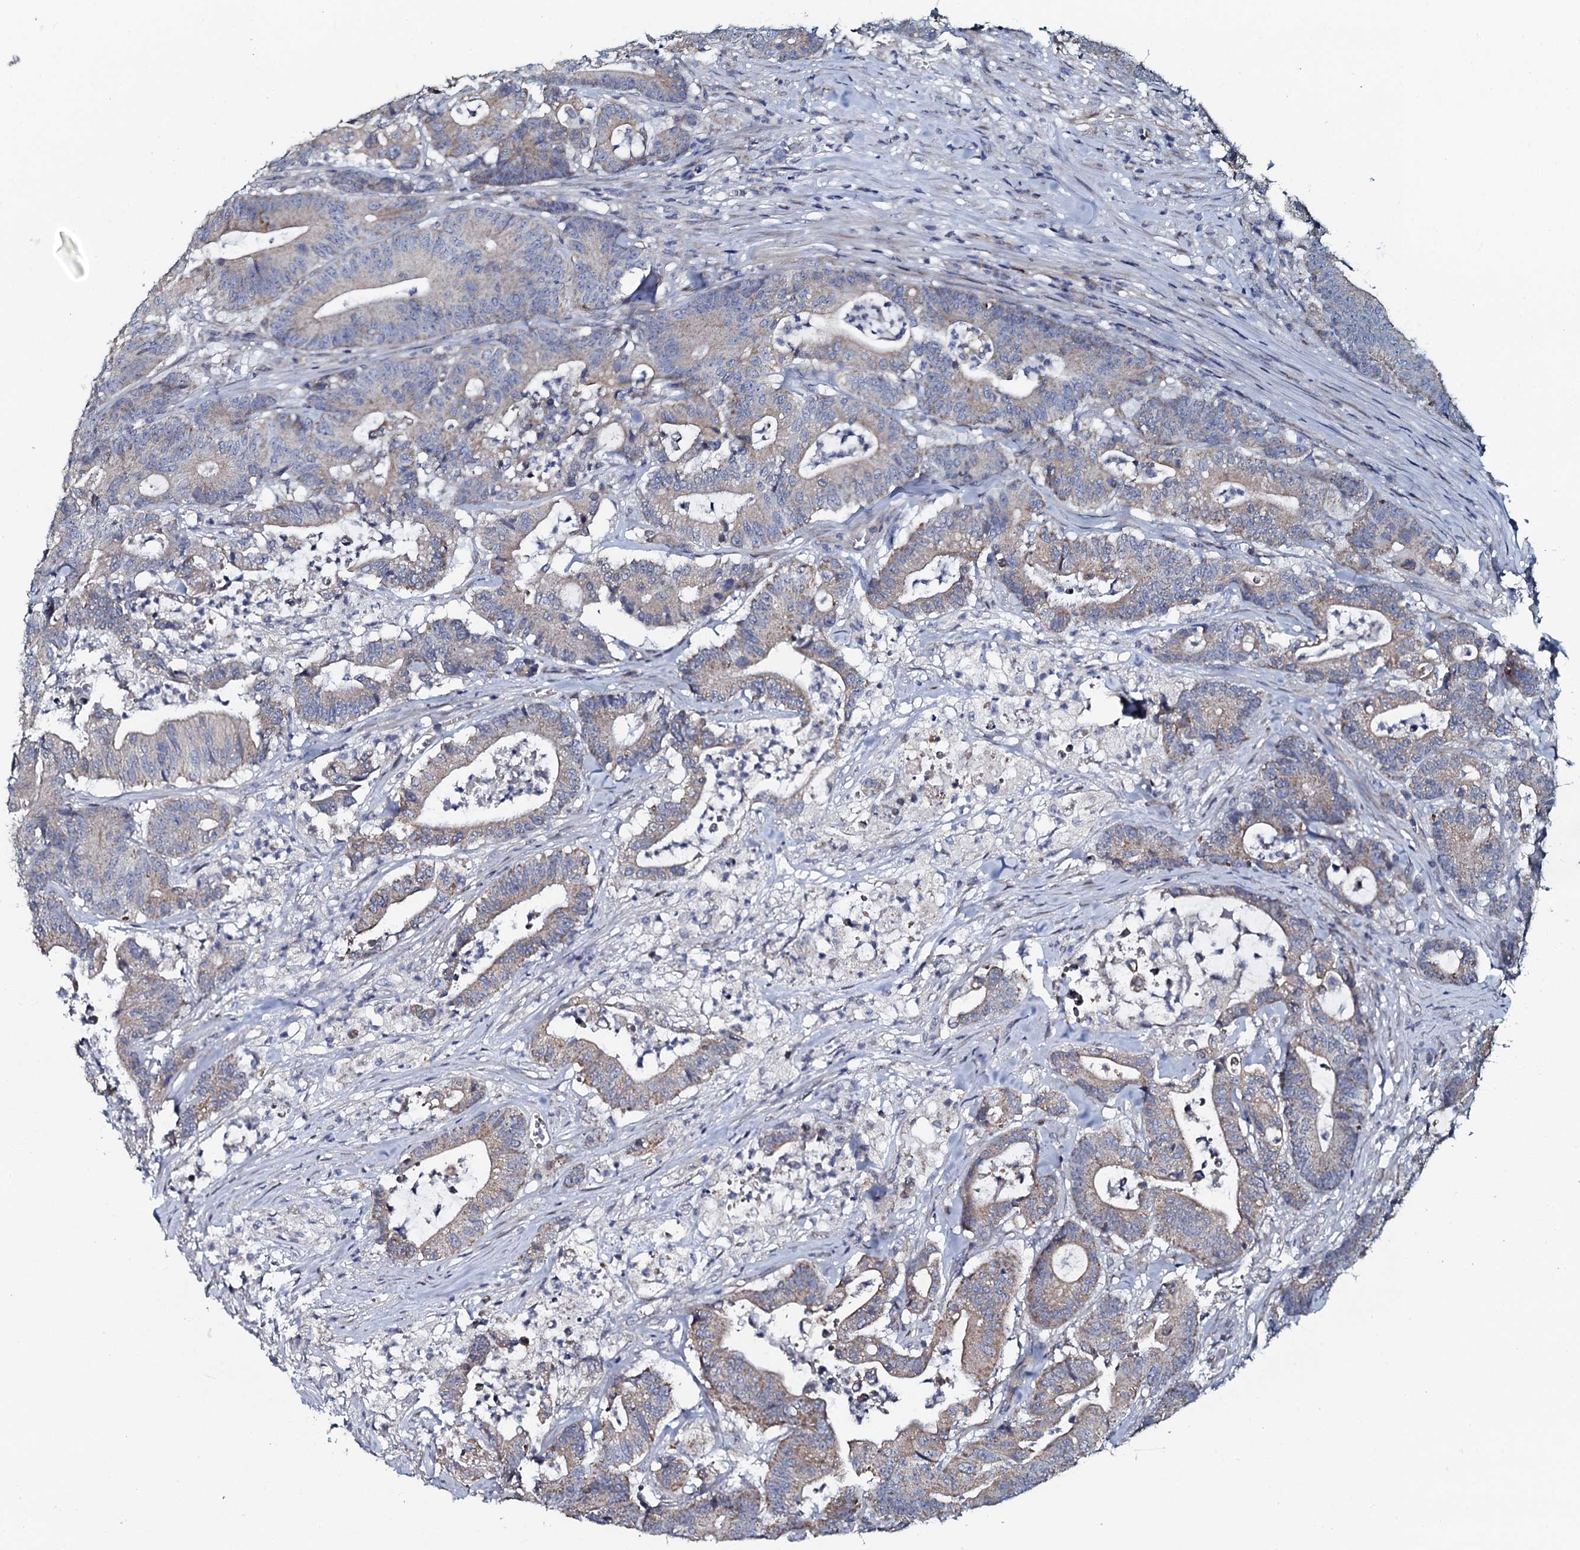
{"staining": {"intensity": "weak", "quantity": "25%-75%", "location": "cytoplasmic/membranous"}, "tissue": "colorectal cancer", "cell_type": "Tumor cells", "image_type": "cancer", "snomed": [{"axis": "morphology", "description": "Adenocarcinoma, NOS"}, {"axis": "topography", "description": "Colon"}], "caption": "Immunohistochemistry (IHC) (DAB) staining of adenocarcinoma (colorectal) demonstrates weak cytoplasmic/membranous protein positivity in about 25%-75% of tumor cells.", "gene": "KCTD4", "patient": {"sex": "female", "age": 84}}